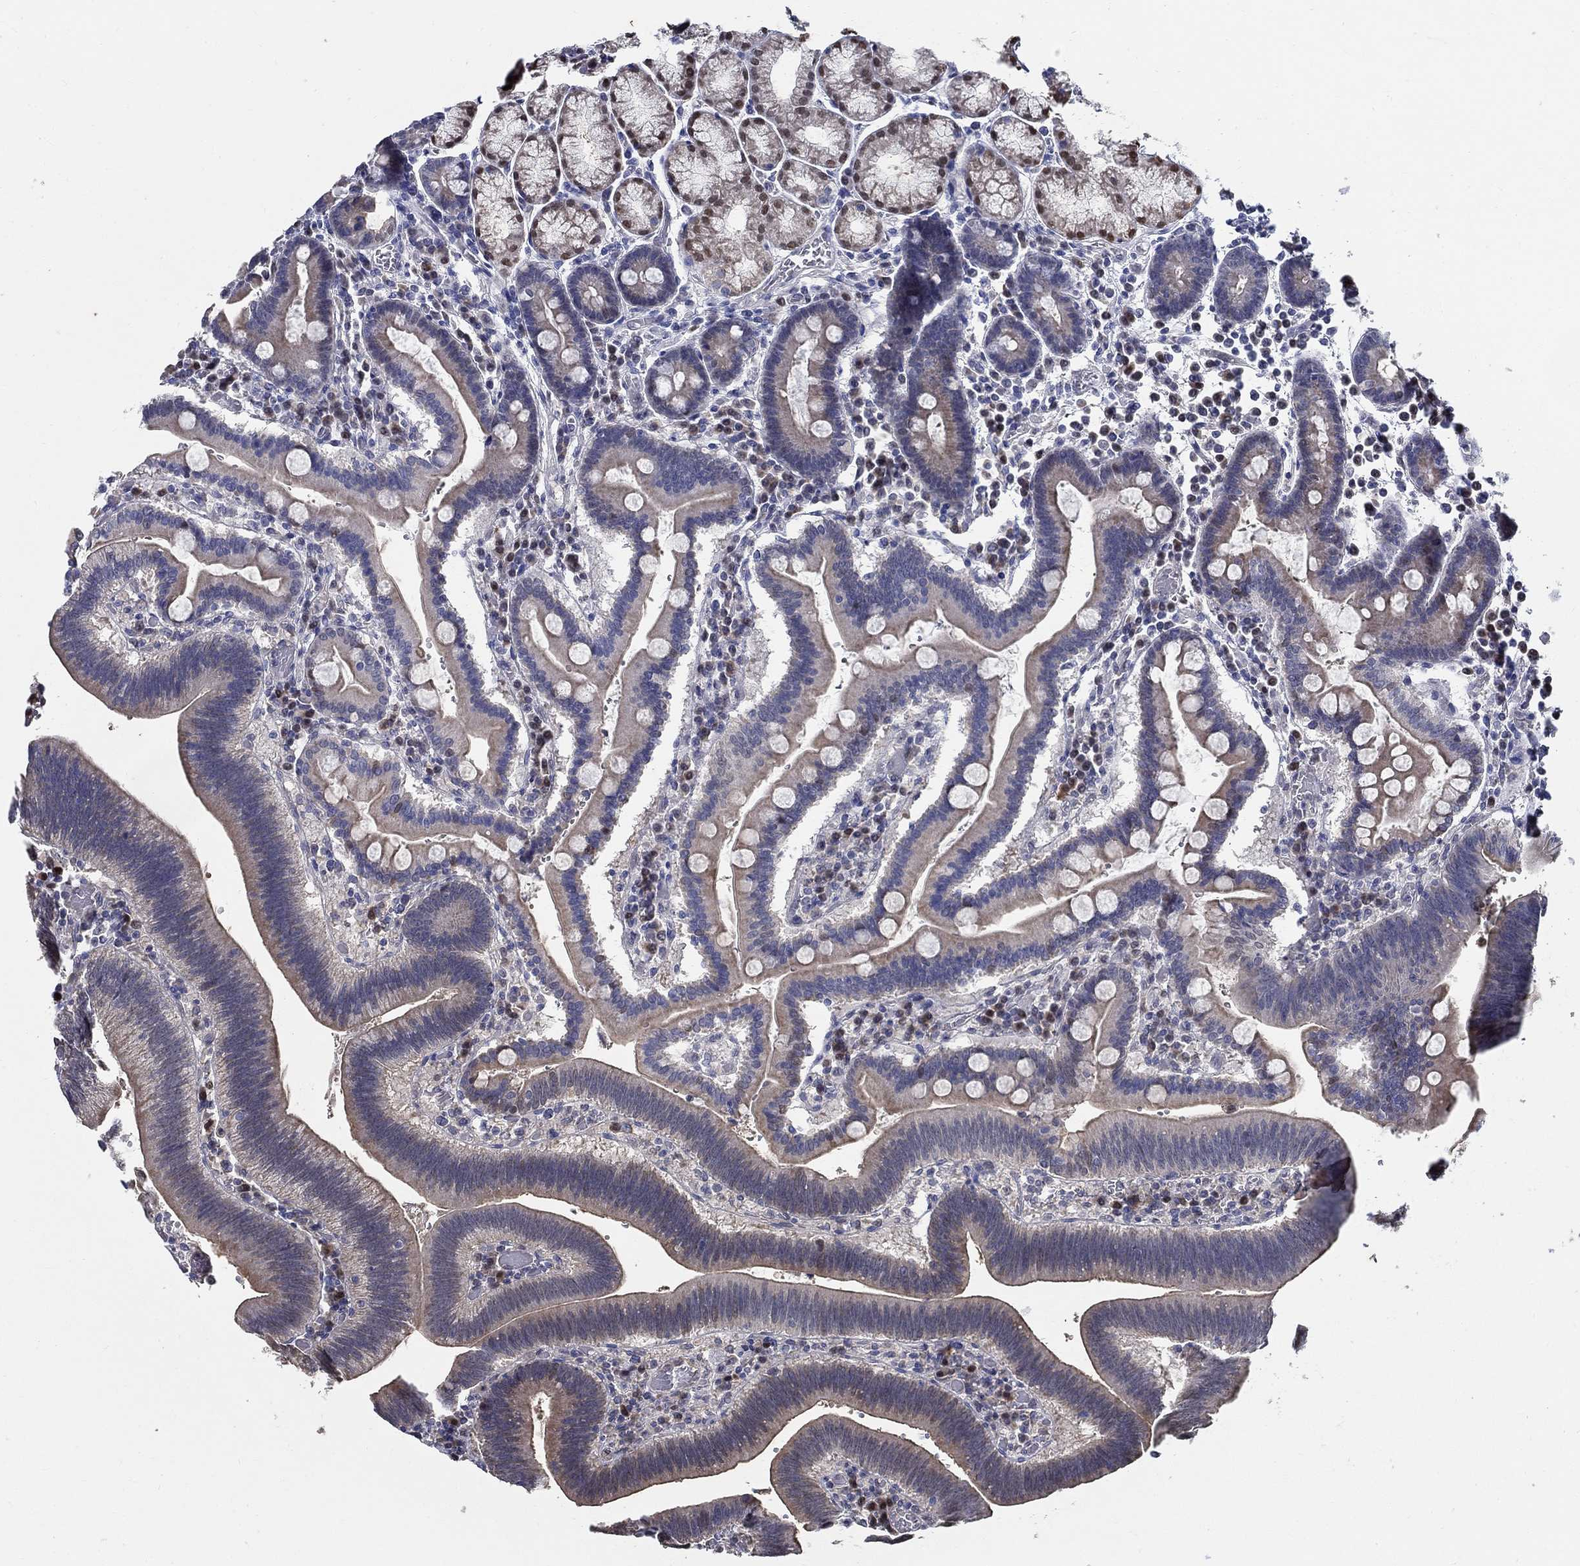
{"staining": {"intensity": "strong", "quantity": "<25%", "location": "nuclear"}, "tissue": "duodenum", "cell_type": "Glandular cells", "image_type": "normal", "snomed": [{"axis": "morphology", "description": "Normal tissue, NOS"}, {"axis": "topography", "description": "Duodenum"}], "caption": "Immunohistochemical staining of unremarkable human duodenum displays strong nuclear protein staining in approximately <25% of glandular cells.", "gene": "C16orf46", "patient": {"sex": "female", "age": 62}}